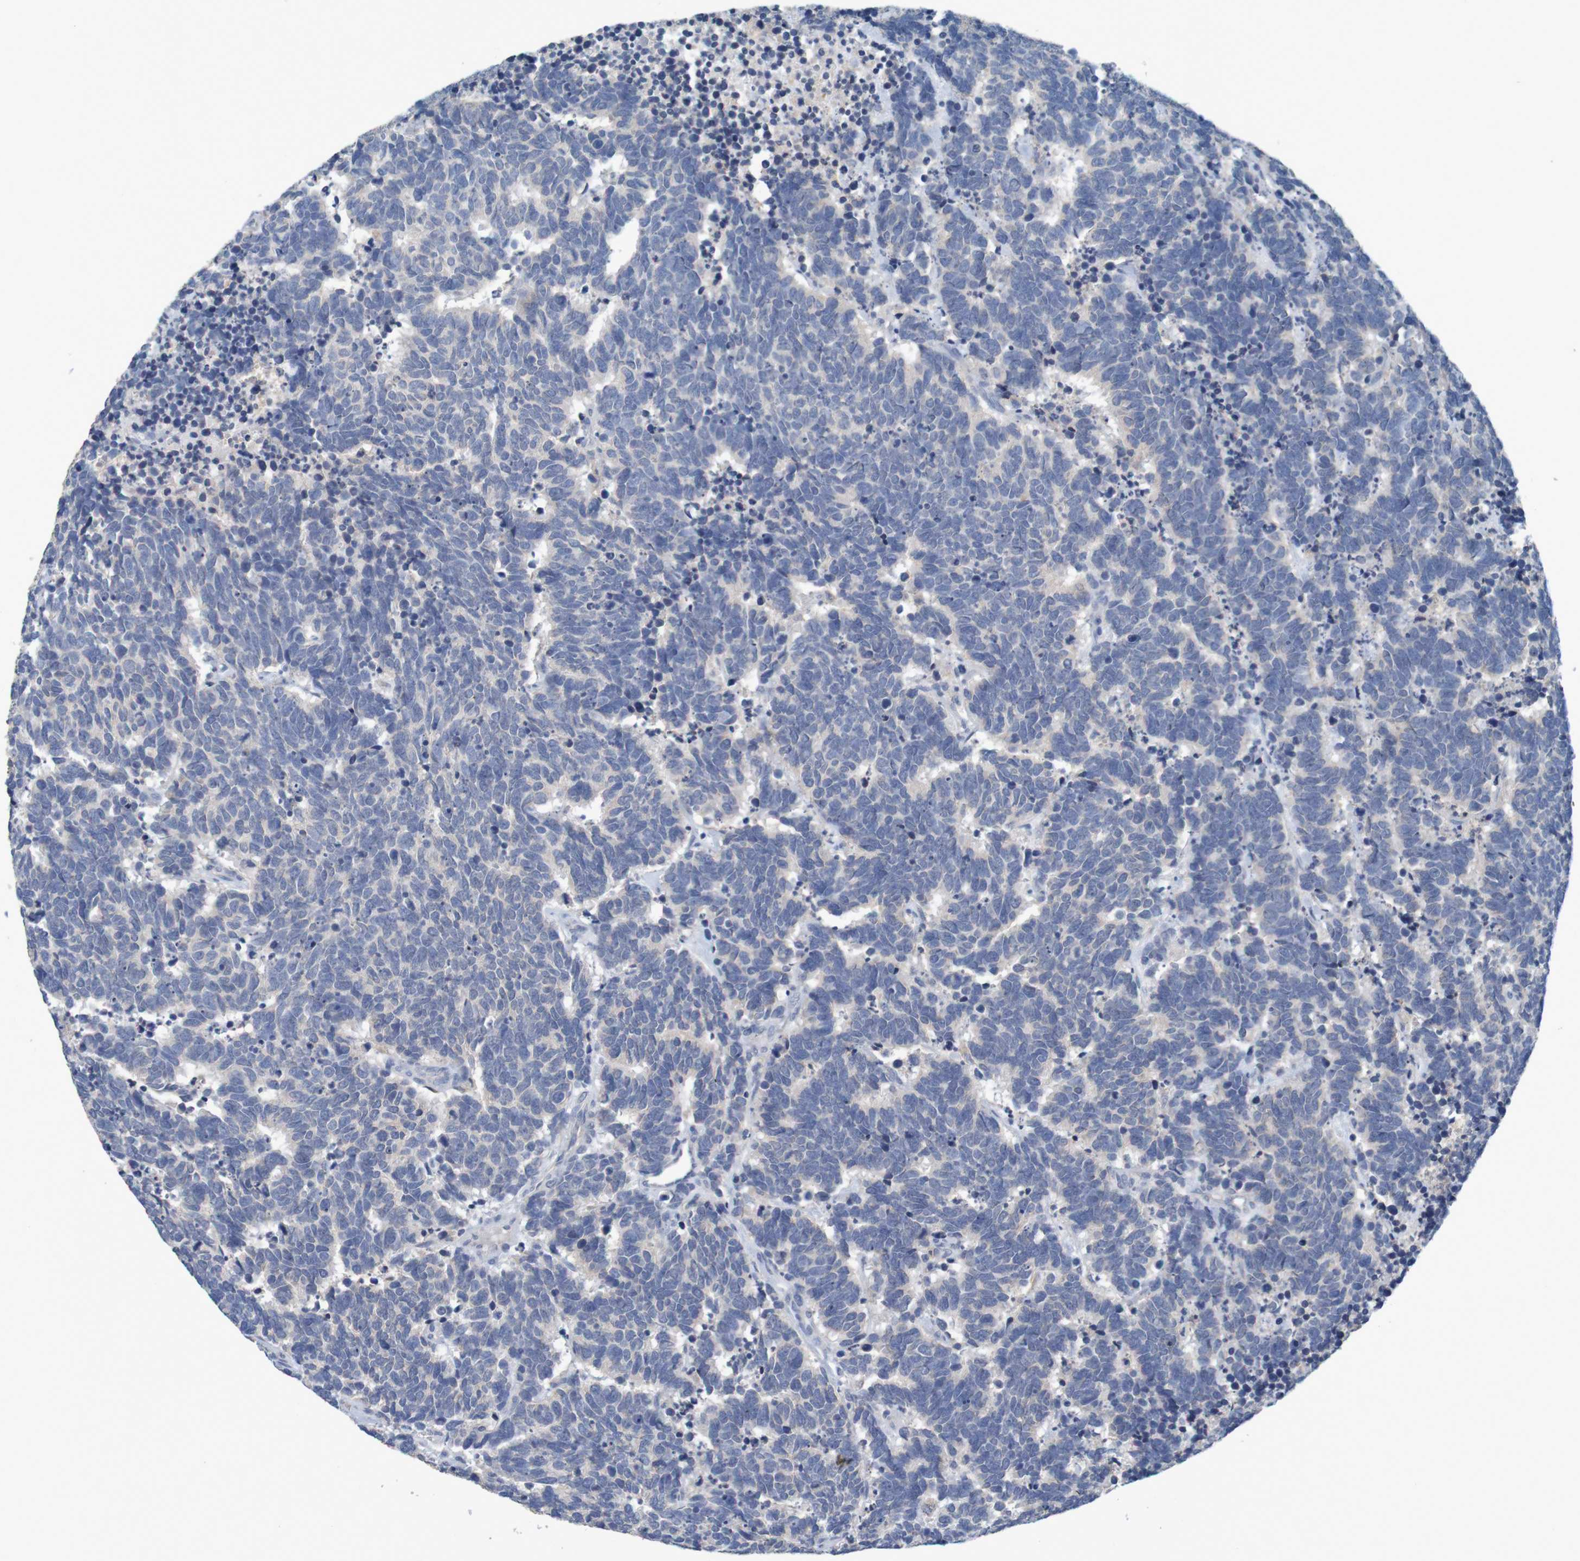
{"staining": {"intensity": "negative", "quantity": "none", "location": "none"}, "tissue": "carcinoid", "cell_type": "Tumor cells", "image_type": "cancer", "snomed": [{"axis": "morphology", "description": "Carcinoma, NOS"}, {"axis": "morphology", "description": "Carcinoid, malignant, NOS"}, {"axis": "topography", "description": "Urinary bladder"}], "caption": "High magnification brightfield microscopy of malignant carcinoid stained with DAB (3,3'-diaminobenzidine) (brown) and counterstained with hematoxylin (blue): tumor cells show no significant expression.", "gene": "LTA", "patient": {"sex": "male", "age": 57}}